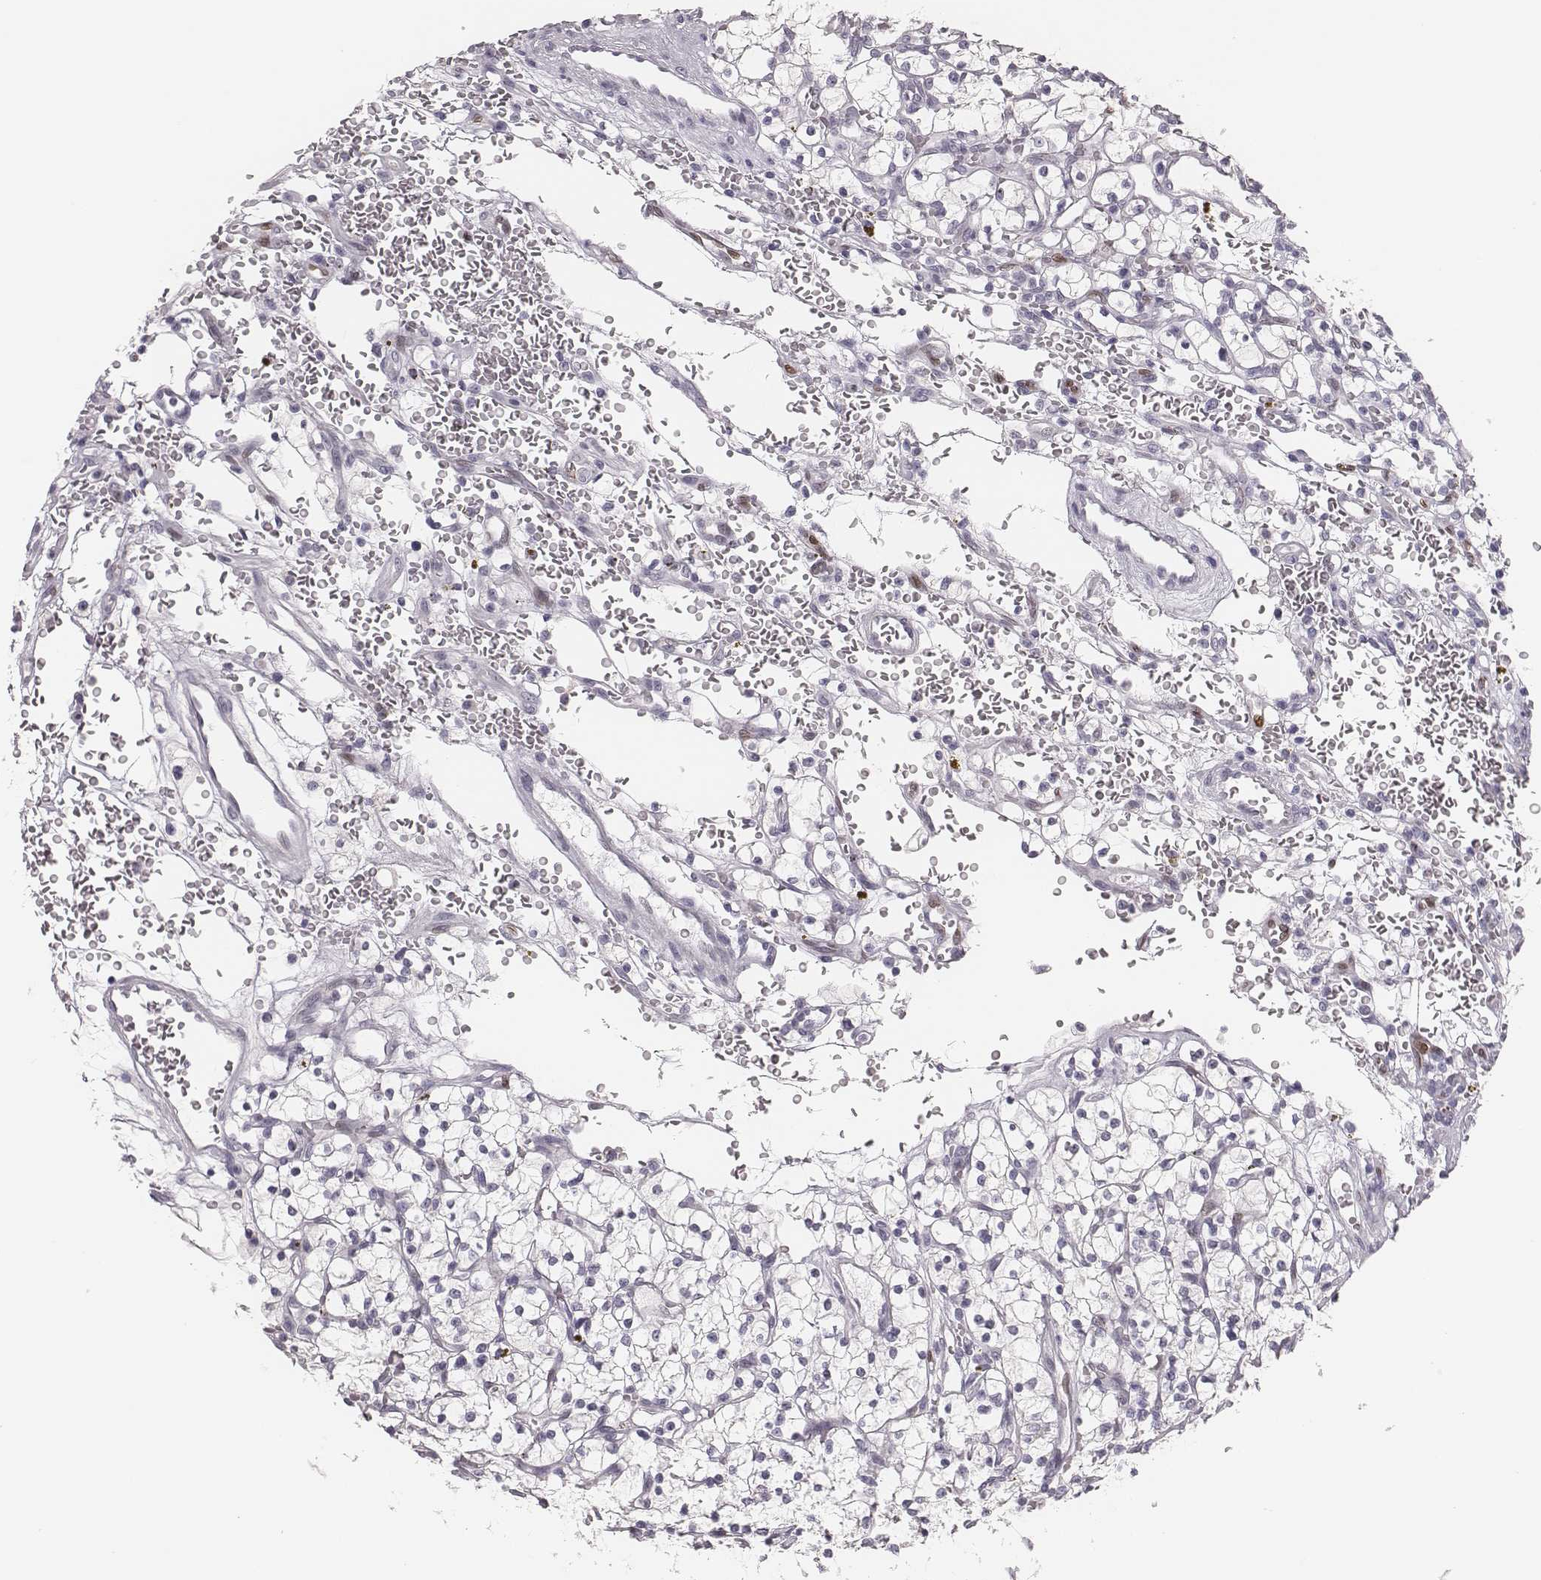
{"staining": {"intensity": "negative", "quantity": "none", "location": "none"}, "tissue": "renal cancer", "cell_type": "Tumor cells", "image_type": "cancer", "snomed": [{"axis": "morphology", "description": "Adenocarcinoma, NOS"}, {"axis": "topography", "description": "Kidney"}], "caption": "Tumor cells show no significant protein expression in adenocarcinoma (renal).", "gene": "ADGRF4", "patient": {"sex": "female", "age": 64}}